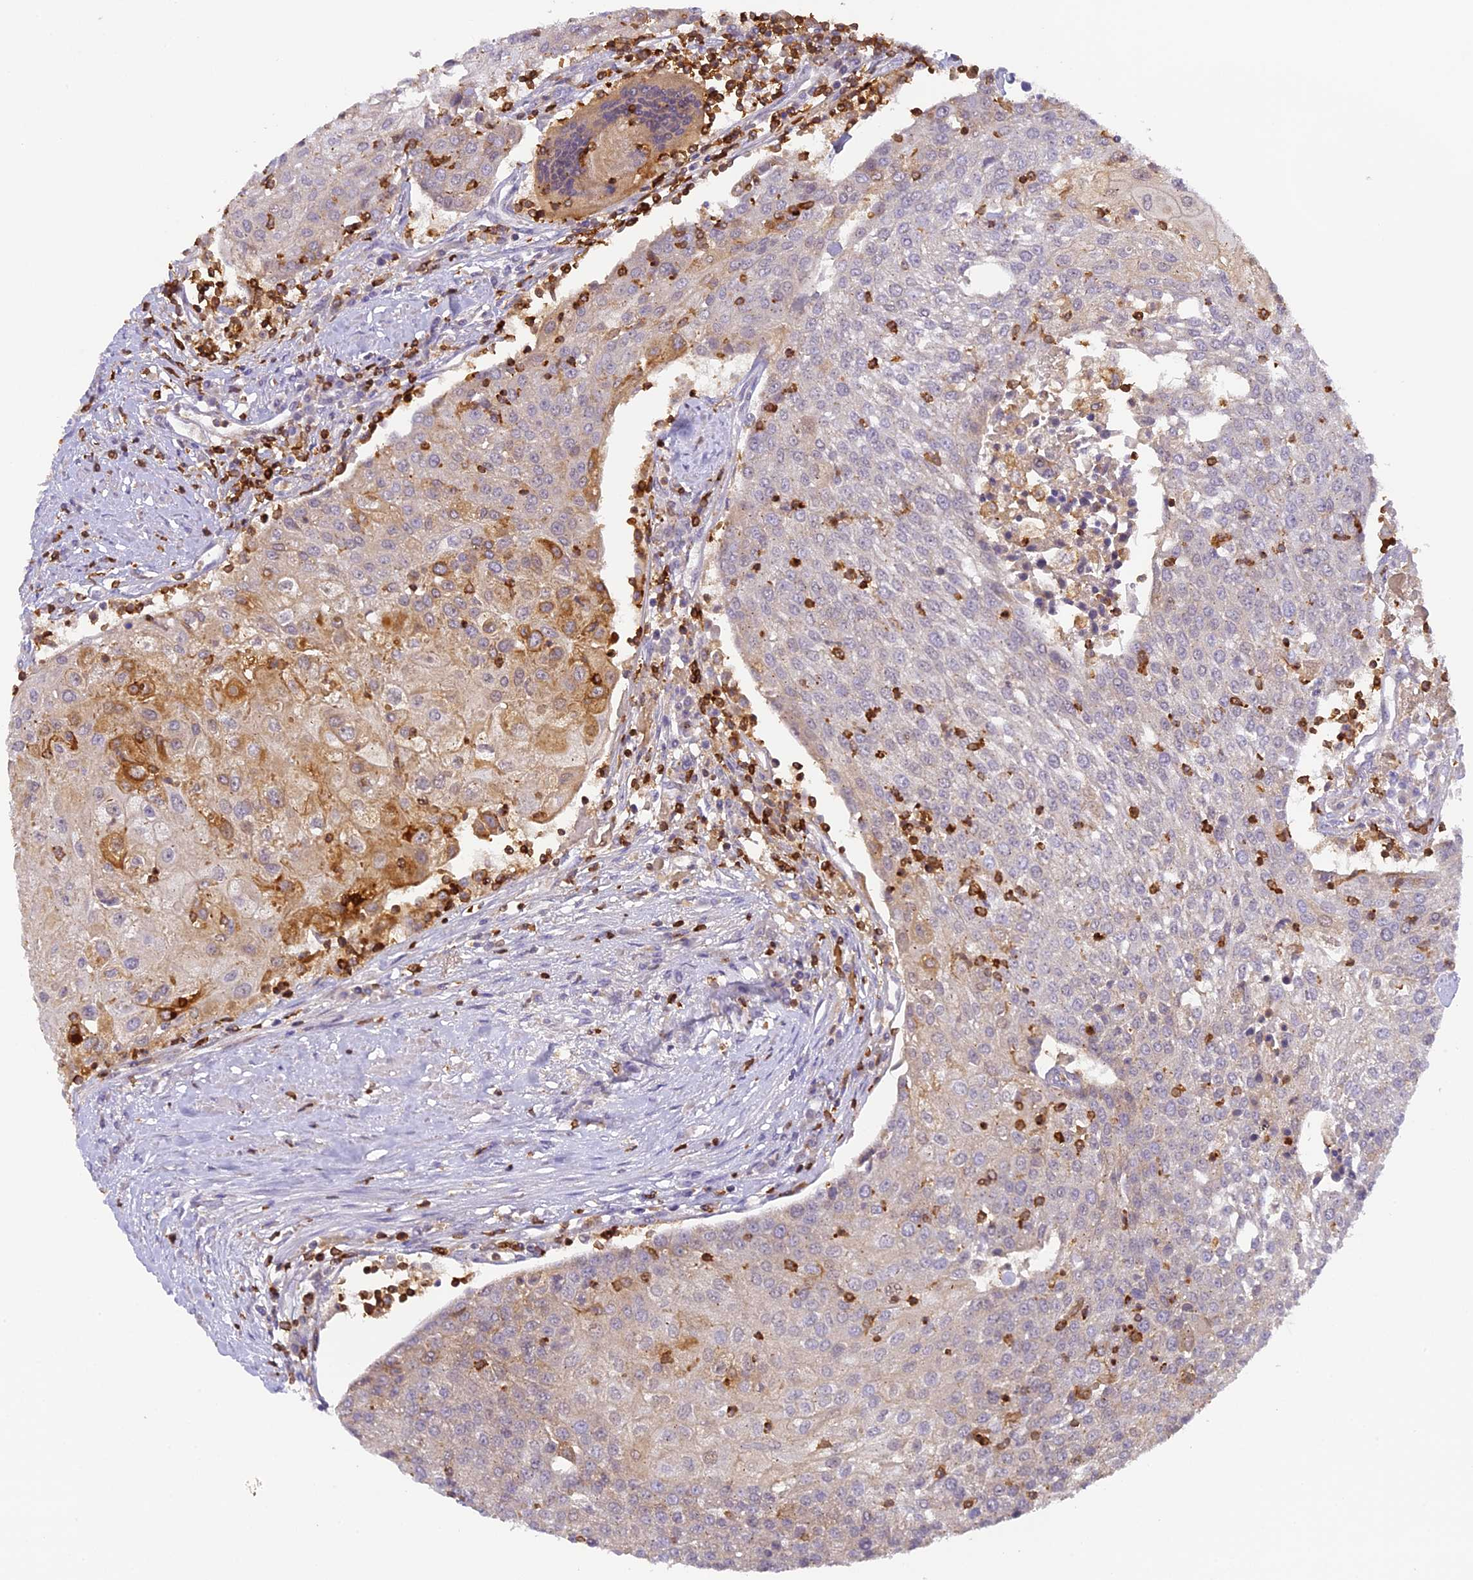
{"staining": {"intensity": "moderate", "quantity": "<25%", "location": "cytoplasmic/membranous"}, "tissue": "urothelial cancer", "cell_type": "Tumor cells", "image_type": "cancer", "snomed": [{"axis": "morphology", "description": "Urothelial carcinoma, High grade"}, {"axis": "topography", "description": "Urinary bladder"}], "caption": "IHC (DAB) staining of human high-grade urothelial carcinoma exhibits moderate cytoplasmic/membranous protein positivity in about <25% of tumor cells. Using DAB (3,3'-diaminobenzidine) (brown) and hematoxylin (blue) stains, captured at high magnification using brightfield microscopy.", "gene": "FYB1", "patient": {"sex": "female", "age": 85}}